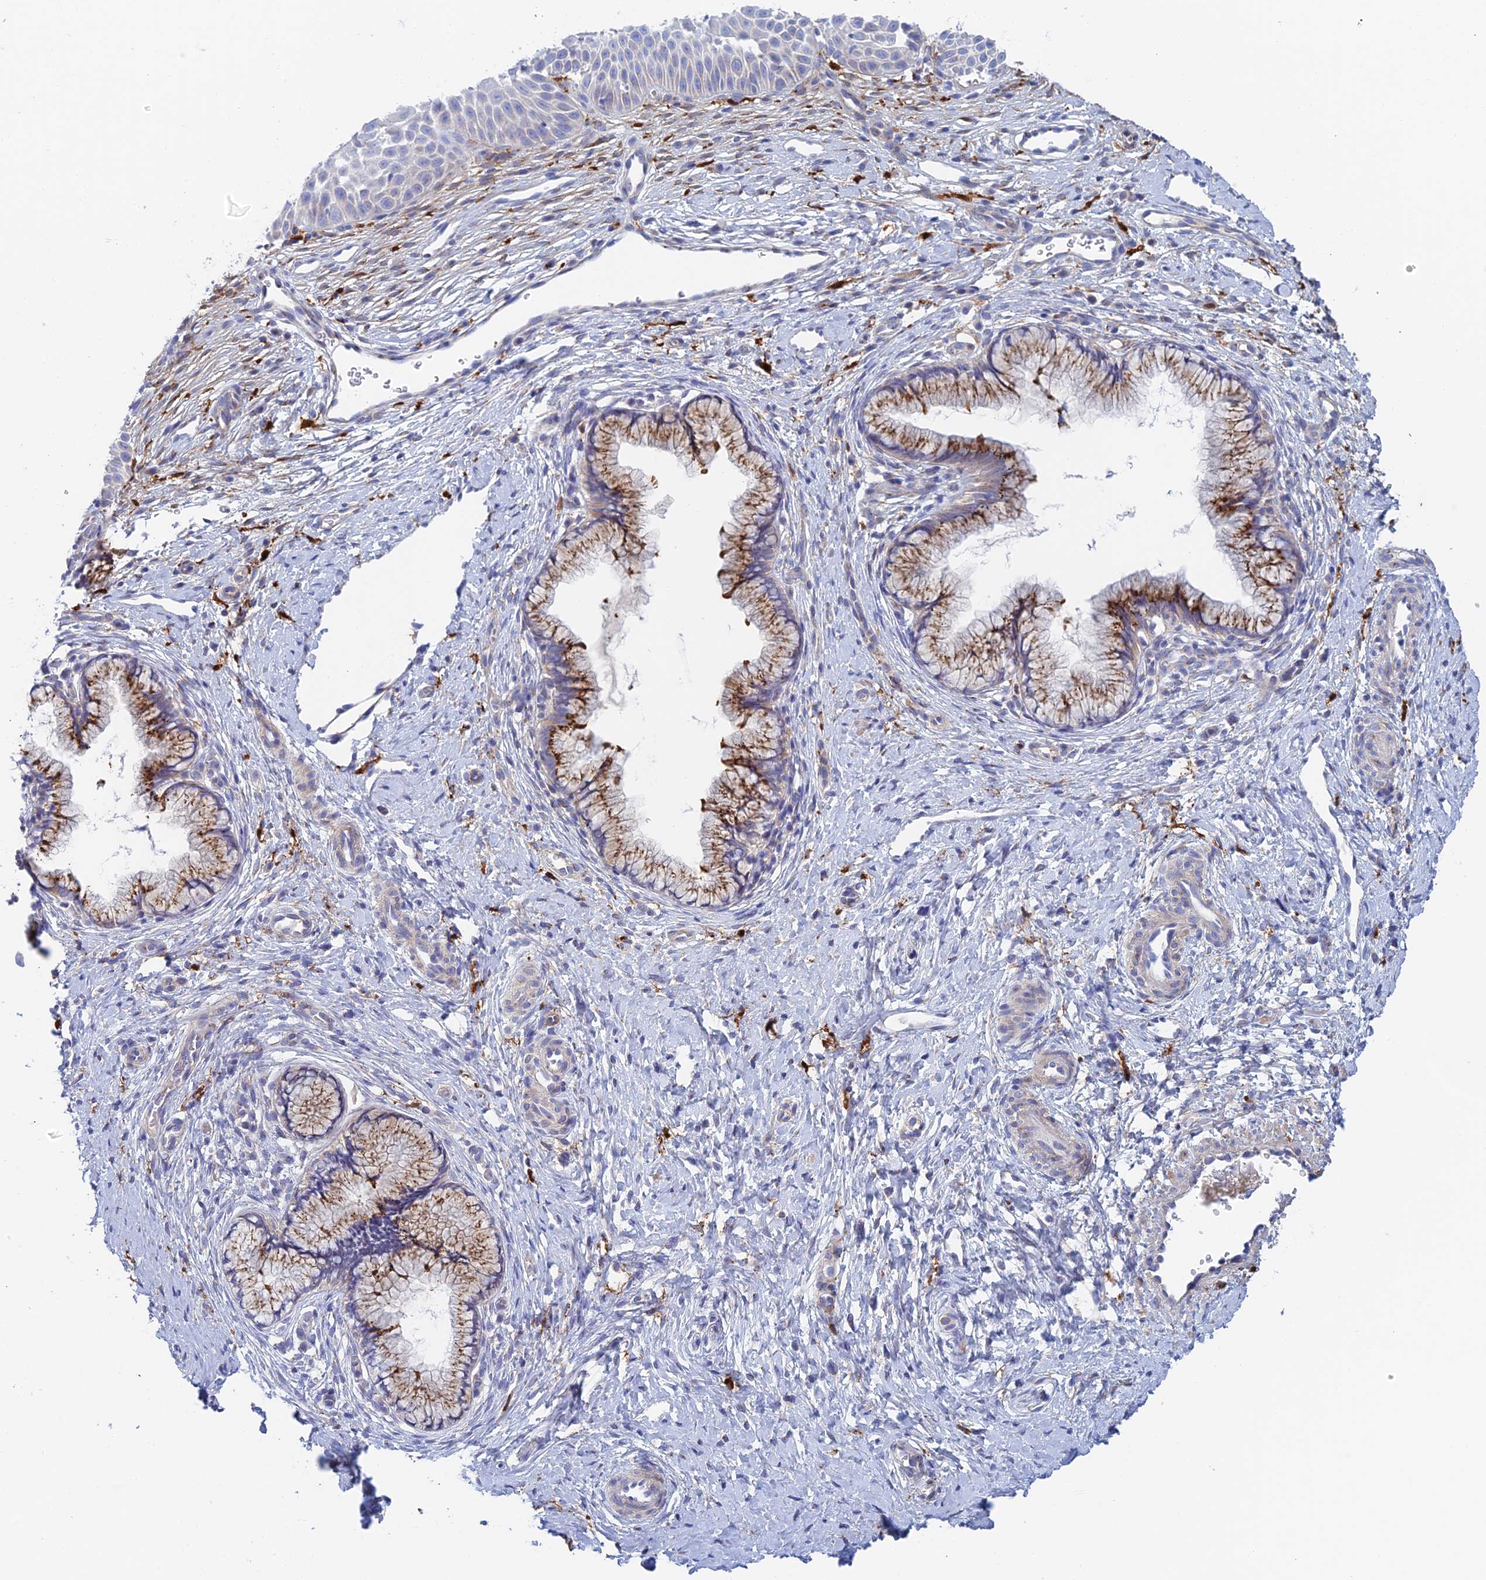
{"staining": {"intensity": "strong", "quantity": ">75%", "location": "cytoplasmic/membranous"}, "tissue": "cervix", "cell_type": "Glandular cells", "image_type": "normal", "snomed": [{"axis": "morphology", "description": "Normal tissue, NOS"}, {"axis": "topography", "description": "Cervix"}], "caption": "A high-resolution micrograph shows immunohistochemistry staining of normal cervix, which shows strong cytoplasmic/membranous staining in approximately >75% of glandular cells.", "gene": "SLC24A3", "patient": {"sex": "female", "age": 36}}